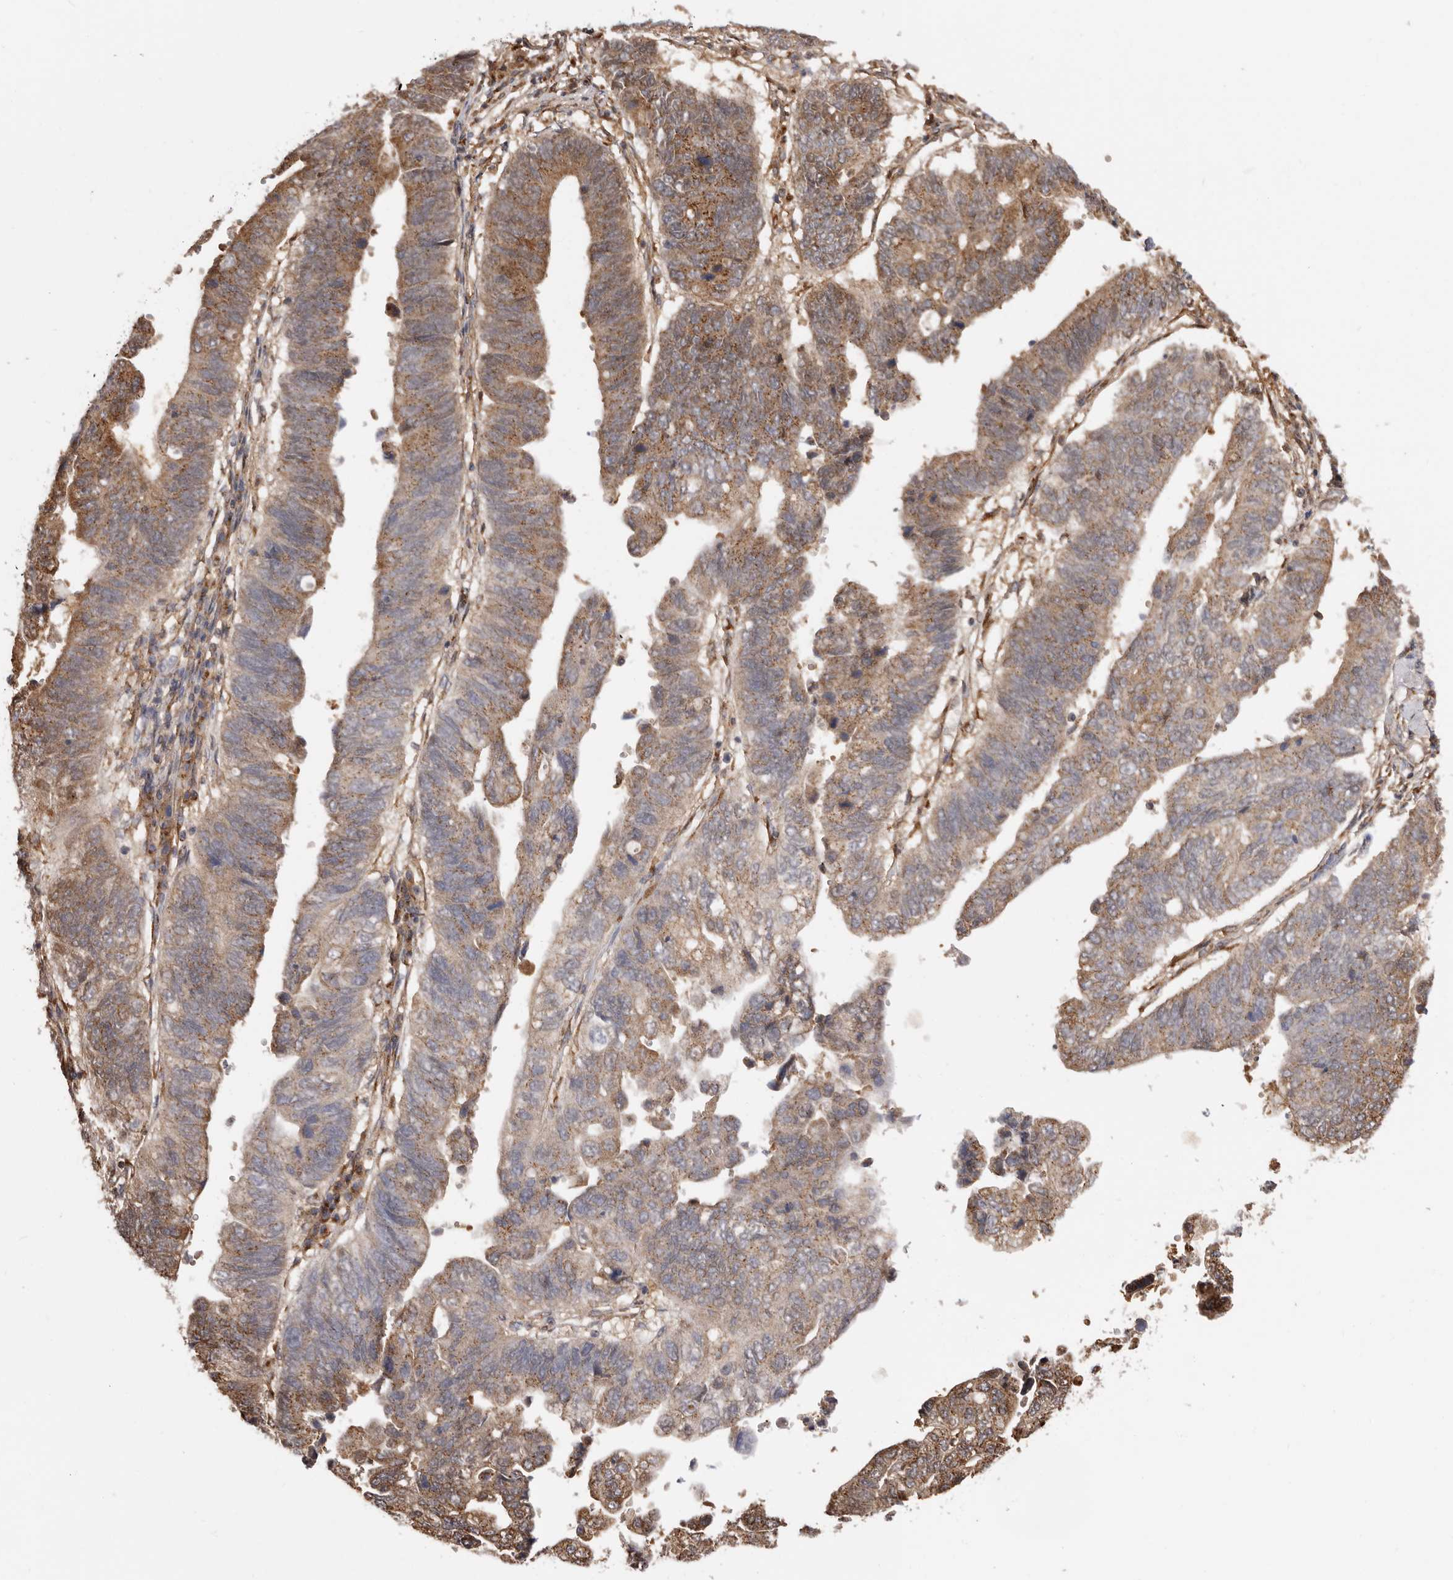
{"staining": {"intensity": "strong", "quantity": "25%-75%", "location": "cytoplasmic/membranous"}, "tissue": "stomach cancer", "cell_type": "Tumor cells", "image_type": "cancer", "snomed": [{"axis": "morphology", "description": "Adenocarcinoma, NOS"}, {"axis": "topography", "description": "Stomach"}], "caption": "Immunohistochemistry (IHC) (DAB) staining of human stomach cancer (adenocarcinoma) exhibits strong cytoplasmic/membranous protein expression in approximately 25%-75% of tumor cells.", "gene": "GPR27", "patient": {"sex": "male", "age": 59}}